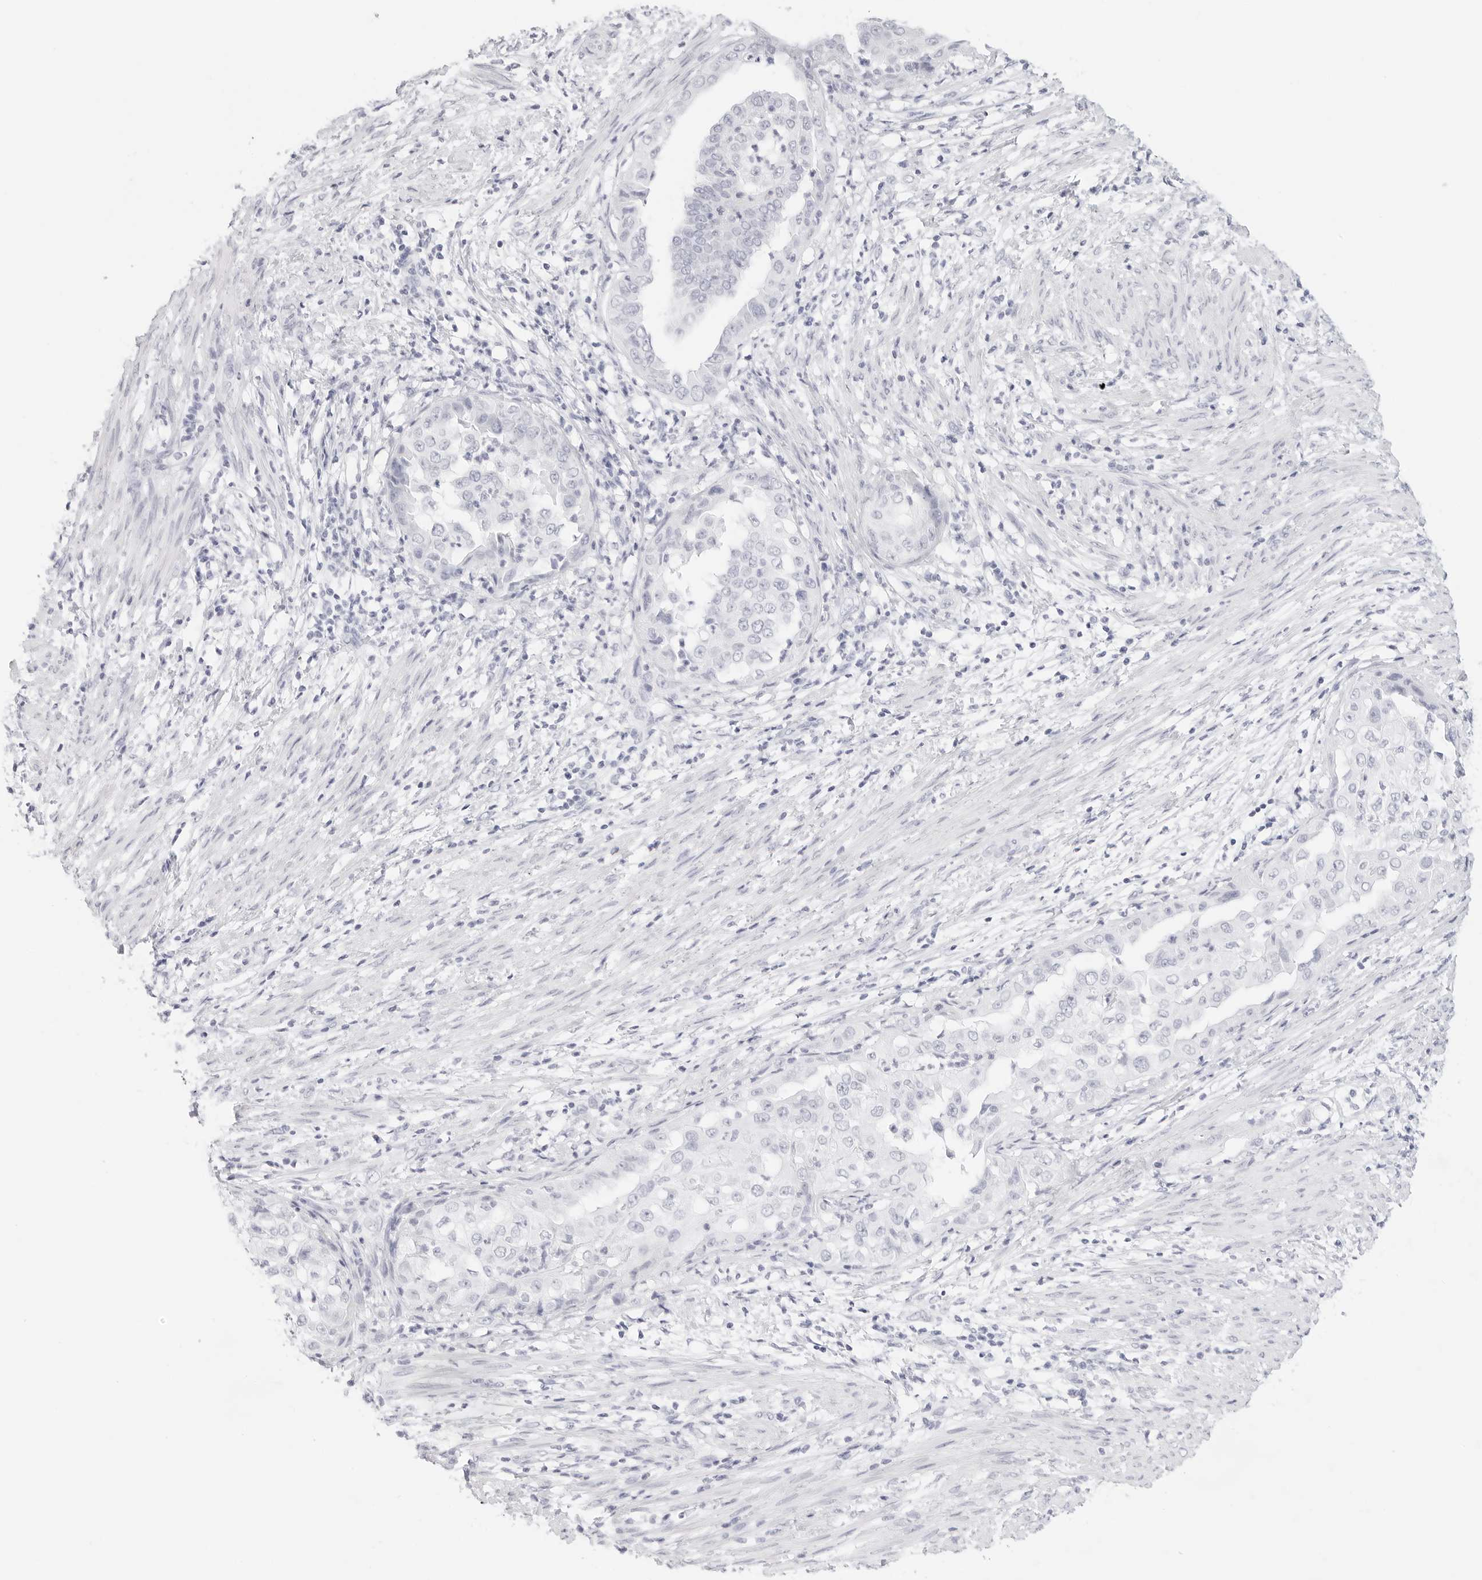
{"staining": {"intensity": "negative", "quantity": "none", "location": "none"}, "tissue": "endometrial cancer", "cell_type": "Tumor cells", "image_type": "cancer", "snomed": [{"axis": "morphology", "description": "Adenocarcinoma, NOS"}, {"axis": "topography", "description": "Endometrium"}], "caption": "Immunohistochemistry (IHC) photomicrograph of neoplastic tissue: endometrial cancer stained with DAB exhibits no significant protein positivity in tumor cells.", "gene": "TFF2", "patient": {"sex": "female", "age": 85}}